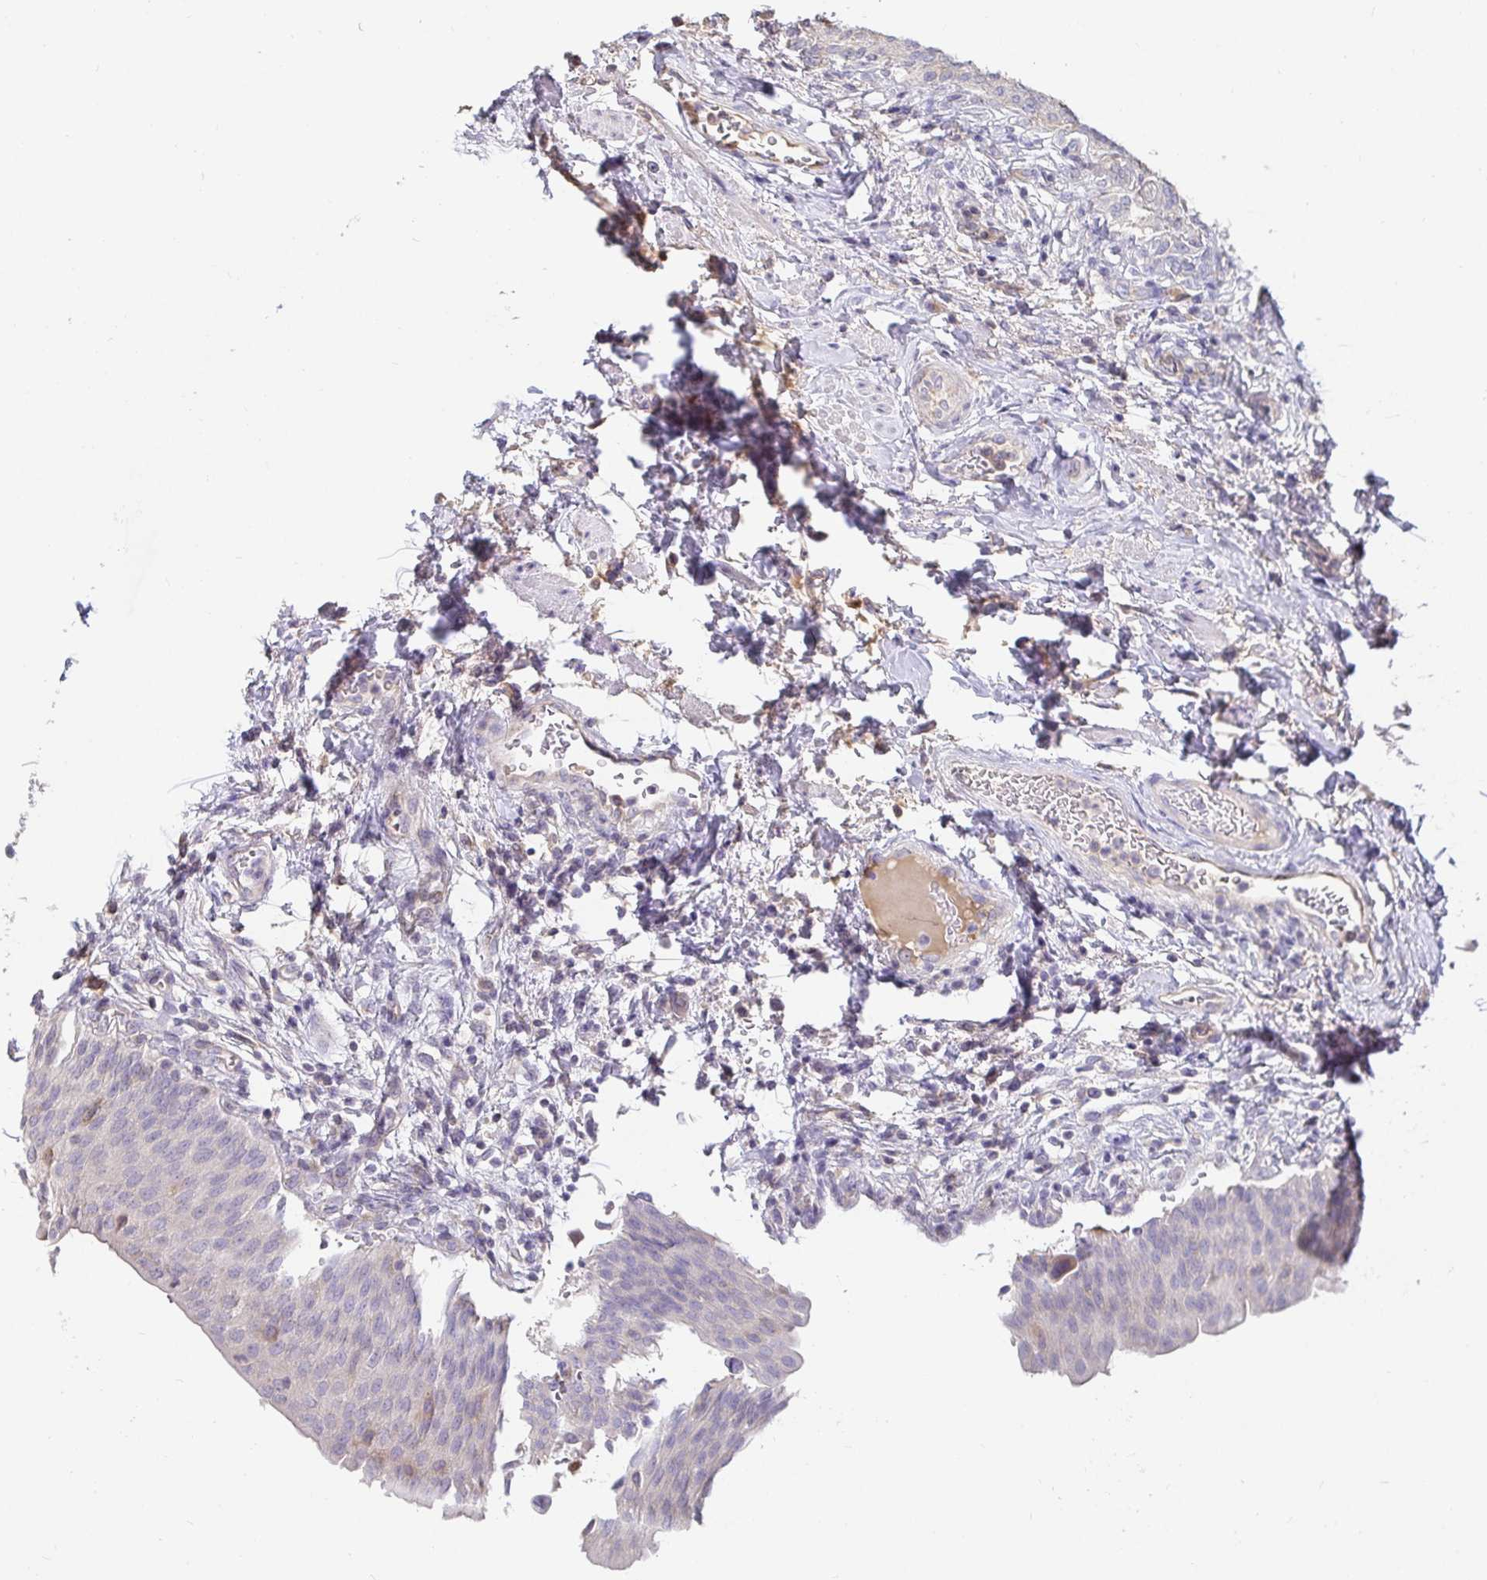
{"staining": {"intensity": "moderate", "quantity": "<25%", "location": "nuclear"}, "tissue": "urinary bladder", "cell_type": "Urothelial cells", "image_type": "normal", "snomed": [{"axis": "morphology", "description": "Normal tissue, NOS"}, {"axis": "topography", "description": "Urinary bladder"}, {"axis": "topography", "description": "Peripheral nerve tissue"}], "caption": "Unremarkable urinary bladder exhibits moderate nuclear expression in approximately <25% of urothelial cells, visualized by immunohistochemistry. The staining was performed using DAB (3,3'-diaminobenzidine) to visualize the protein expression in brown, while the nuclei were stained in blue with hematoxylin (Magnification: 20x).", "gene": "ANLN", "patient": {"sex": "female", "age": 60}}